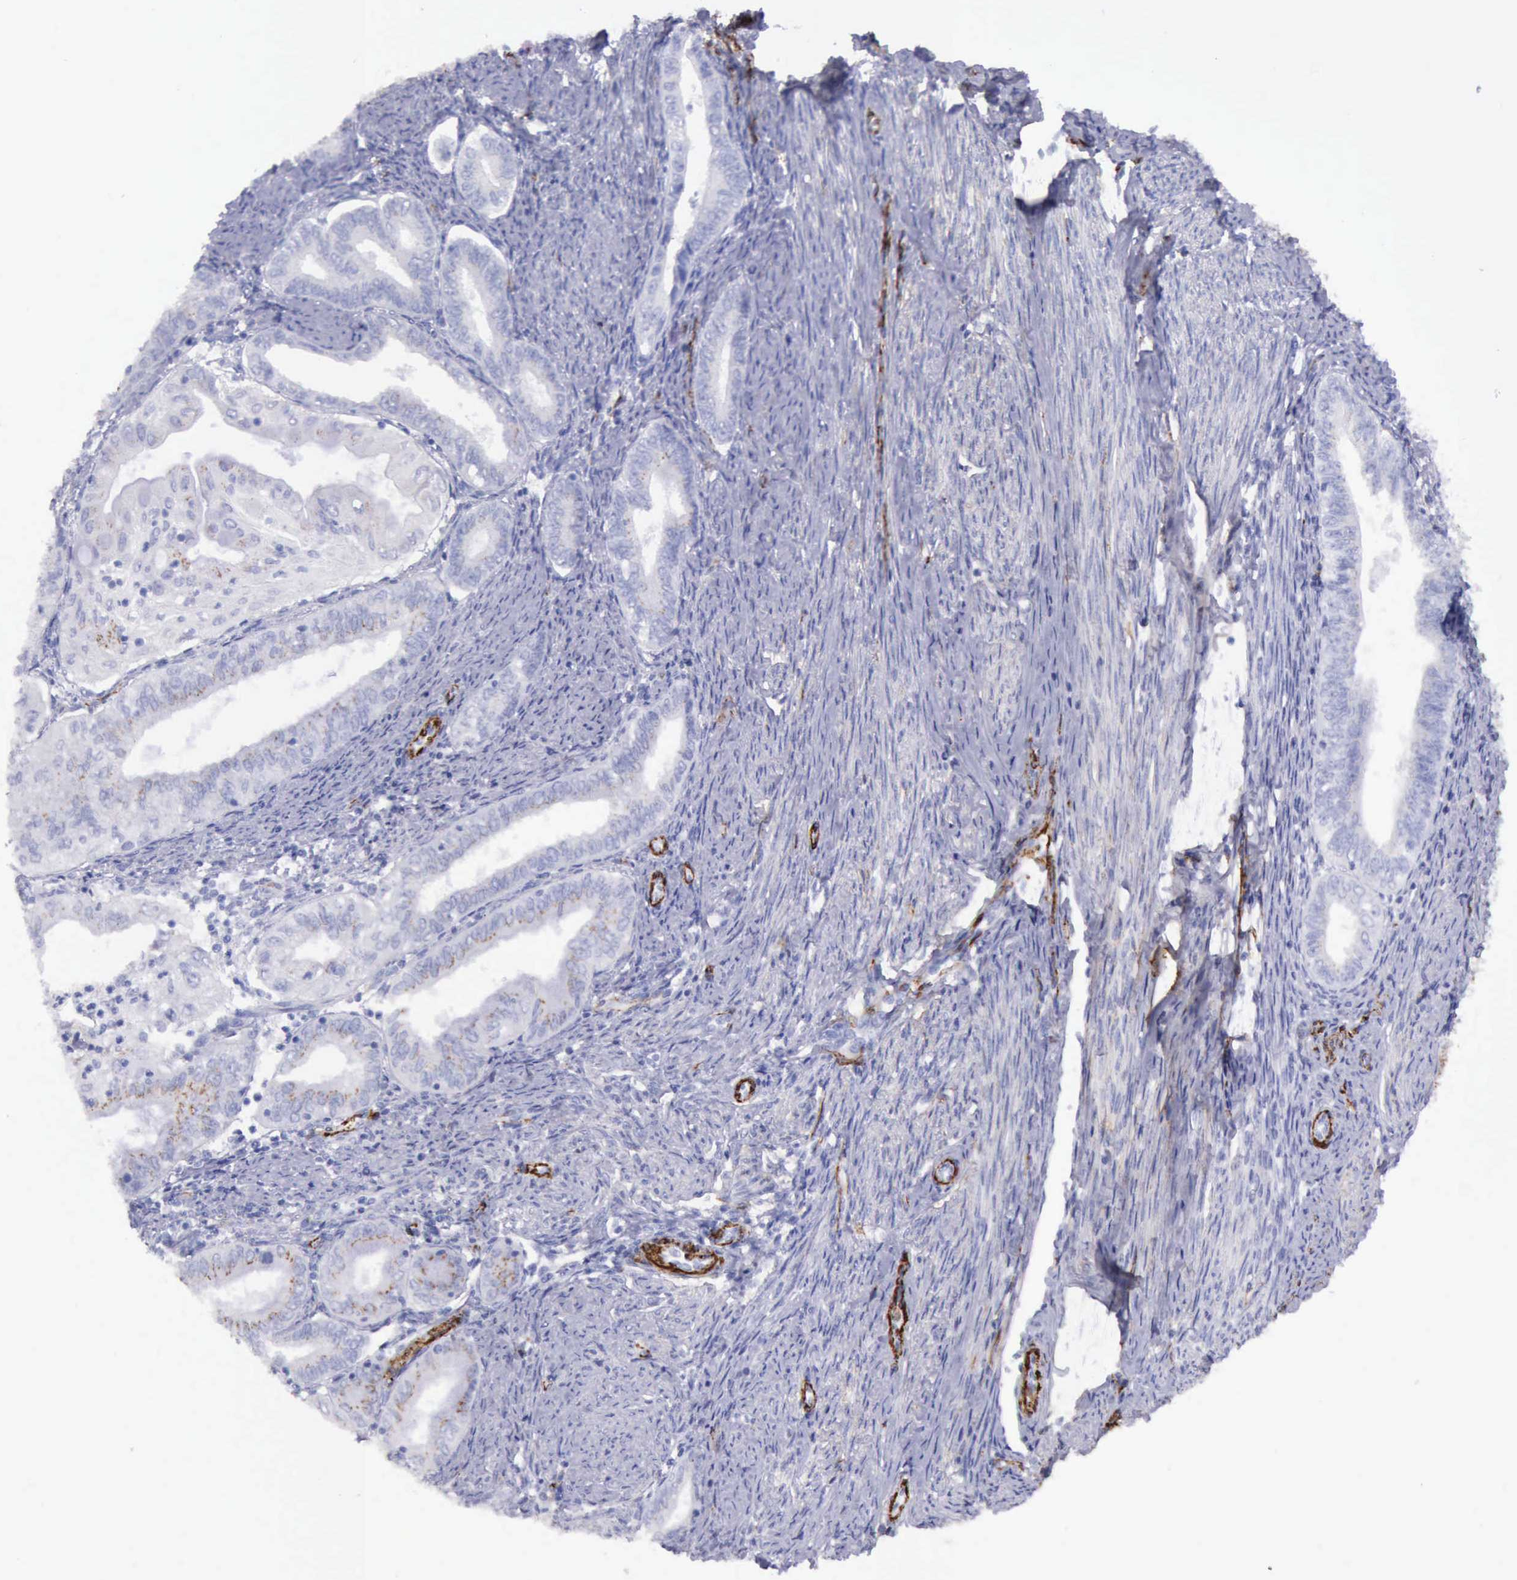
{"staining": {"intensity": "negative", "quantity": "none", "location": "none"}, "tissue": "endometrial cancer", "cell_type": "Tumor cells", "image_type": "cancer", "snomed": [{"axis": "morphology", "description": "Adenocarcinoma, NOS"}, {"axis": "topography", "description": "Endometrium"}], "caption": "Immunohistochemistry photomicrograph of neoplastic tissue: human adenocarcinoma (endometrial) stained with DAB (3,3'-diaminobenzidine) displays no significant protein staining in tumor cells. Brightfield microscopy of IHC stained with DAB (brown) and hematoxylin (blue), captured at high magnification.", "gene": "AOC3", "patient": {"sex": "female", "age": 55}}